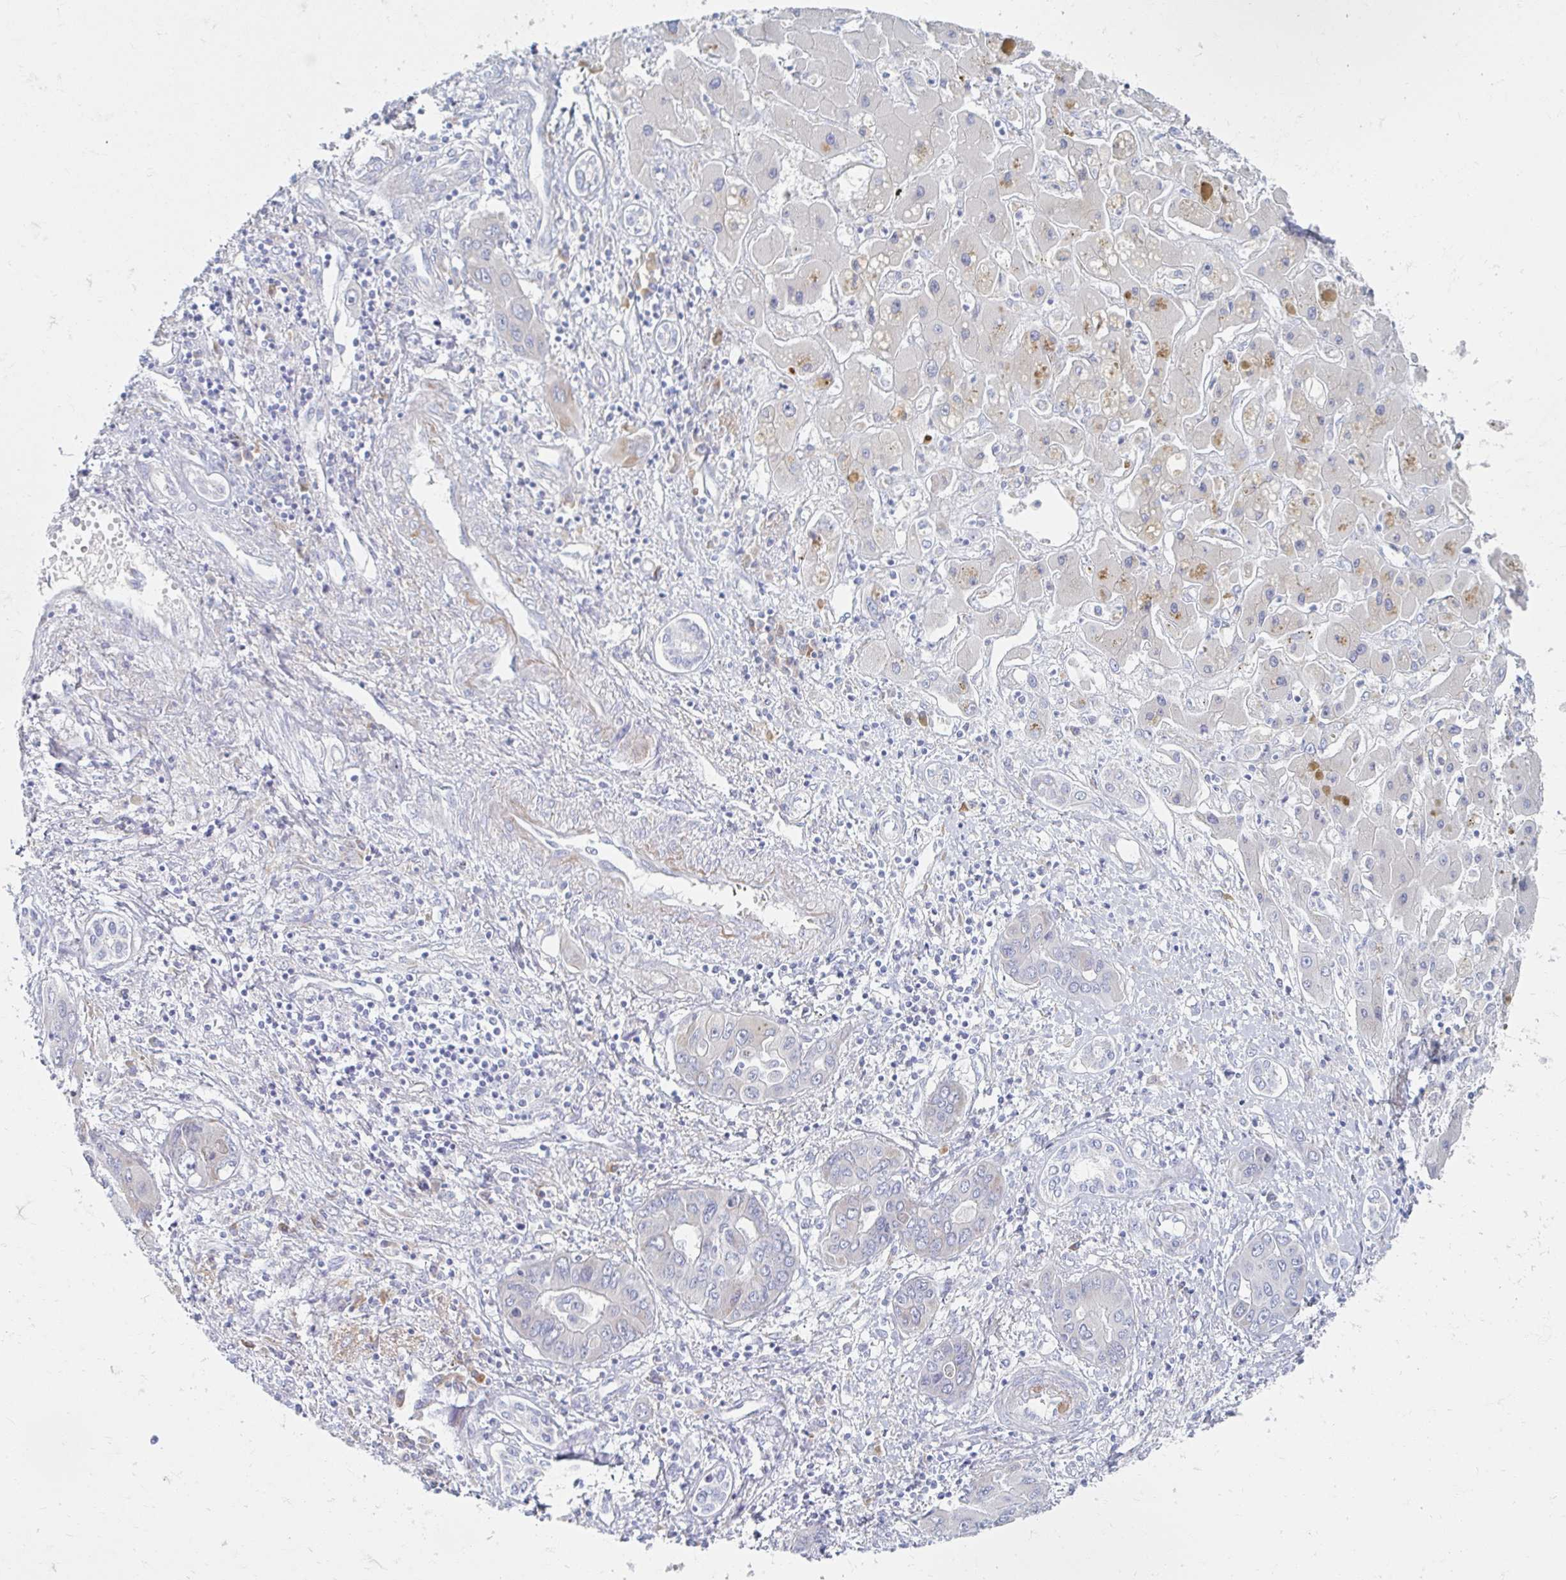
{"staining": {"intensity": "negative", "quantity": "none", "location": "none"}, "tissue": "liver cancer", "cell_type": "Tumor cells", "image_type": "cancer", "snomed": [{"axis": "morphology", "description": "Cholangiocarcinoma"}, {"axis": "topography", "description": "Liver"}], "caption": "Tumor cells are negative for brown protein staining in liver cancer (cholangiocarcinoma).", "gene": "MYLK2", "patient": {"sex": "male", "age": 67}}